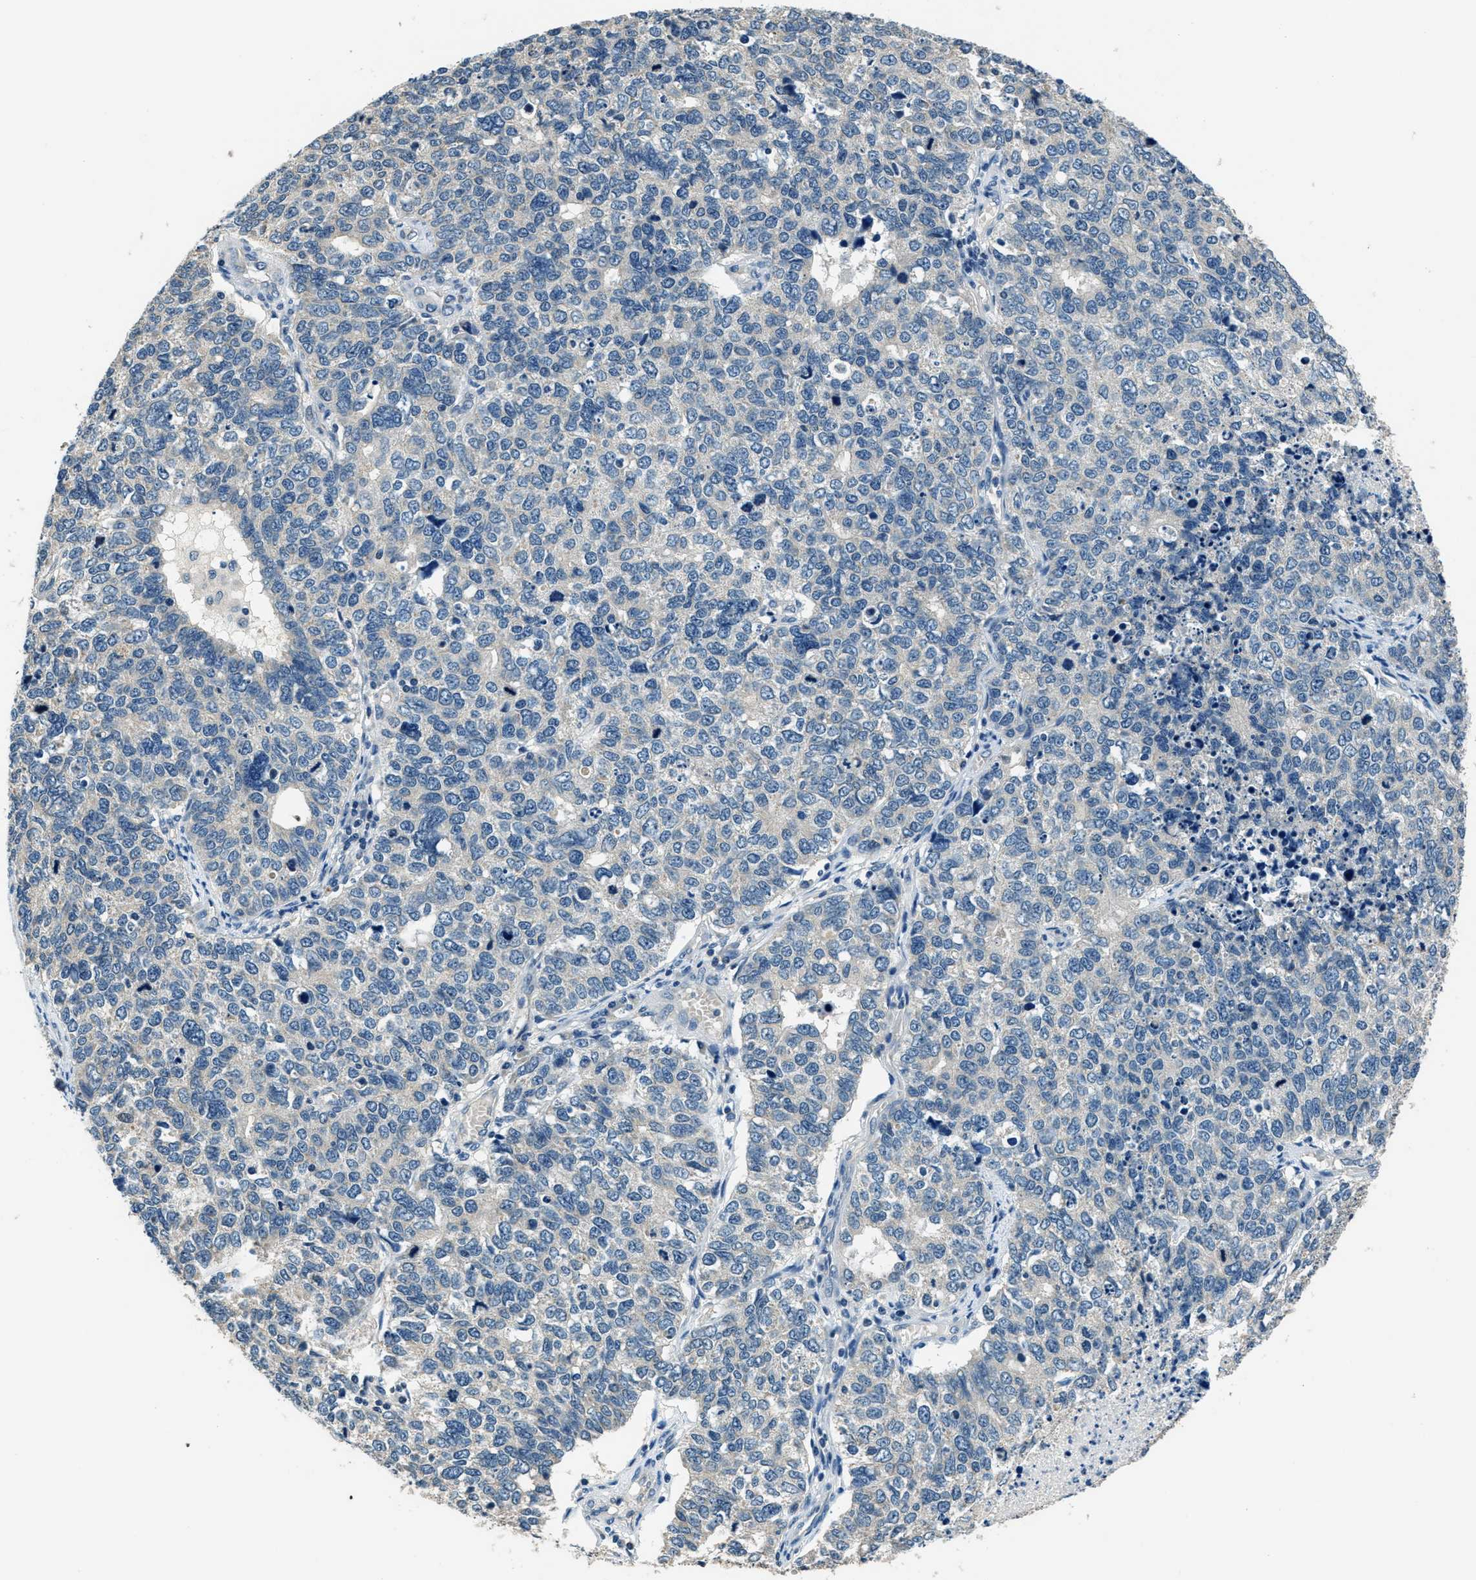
{"staining": {"intensity": "negative", "quantity": "none", "location": "none"}, "tissue": "cervical cancer", "cell_type": "Tumor cells", "image_type": "cancer", "snomed": [{"axis": "morphology", "description": "Squamous cell carcinoma, NOS"}, {"axis": "topography", "description": "Cervix"}], "caption": "Cervical squamous cell carcinoma was stained to show a protein in brown. There is no significant positivity in tumor cells.", "gene": "NME8", "patient": {"sex": "female", "age": 63}}